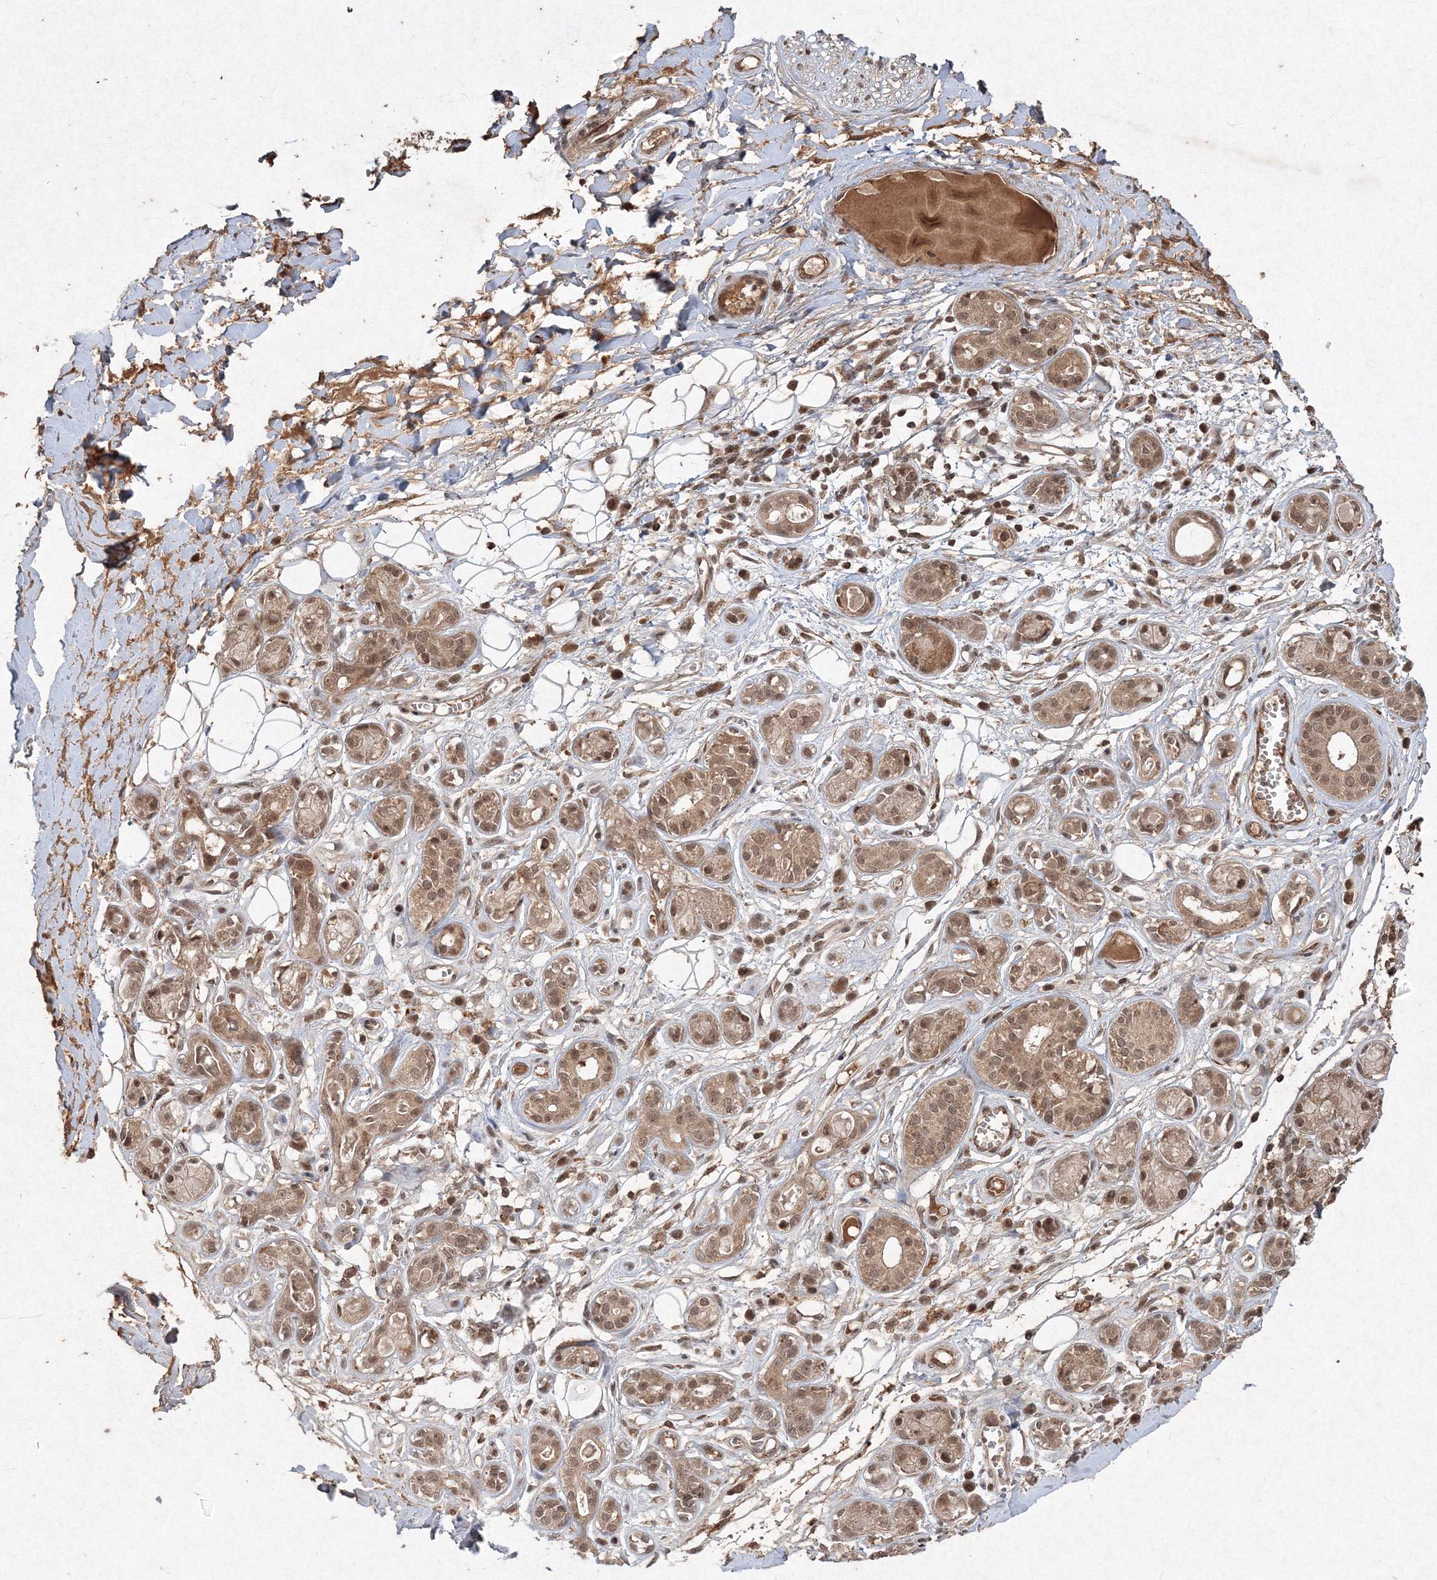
{"staining": {"intensity": "moderate", "quantity": ">75%", "location": "cytoplasmic/membranous,nuclear"}, "tissue": "soft tissue", "cell_type": "Fibroblasts", "image_type": "normal", "snomed": [{"axis": "morphology", "description": "Normal tissue, NOS"}, {"axis": "morphology", "description": "Inflammation, NOS"}, {"axis": "topography", "description": "Salivary gland"}, {"axis": "topography", "description": "Peripheral nerve tissue"}], "caption": "Fibroblasts exhibit medium levels of moderate cytoplasmic/membranous,nuclear expression in about >75% of cells in unremarkable soft tissue.", "gene": "PEX13", "patient": {"sex": "female", "age": 75}}